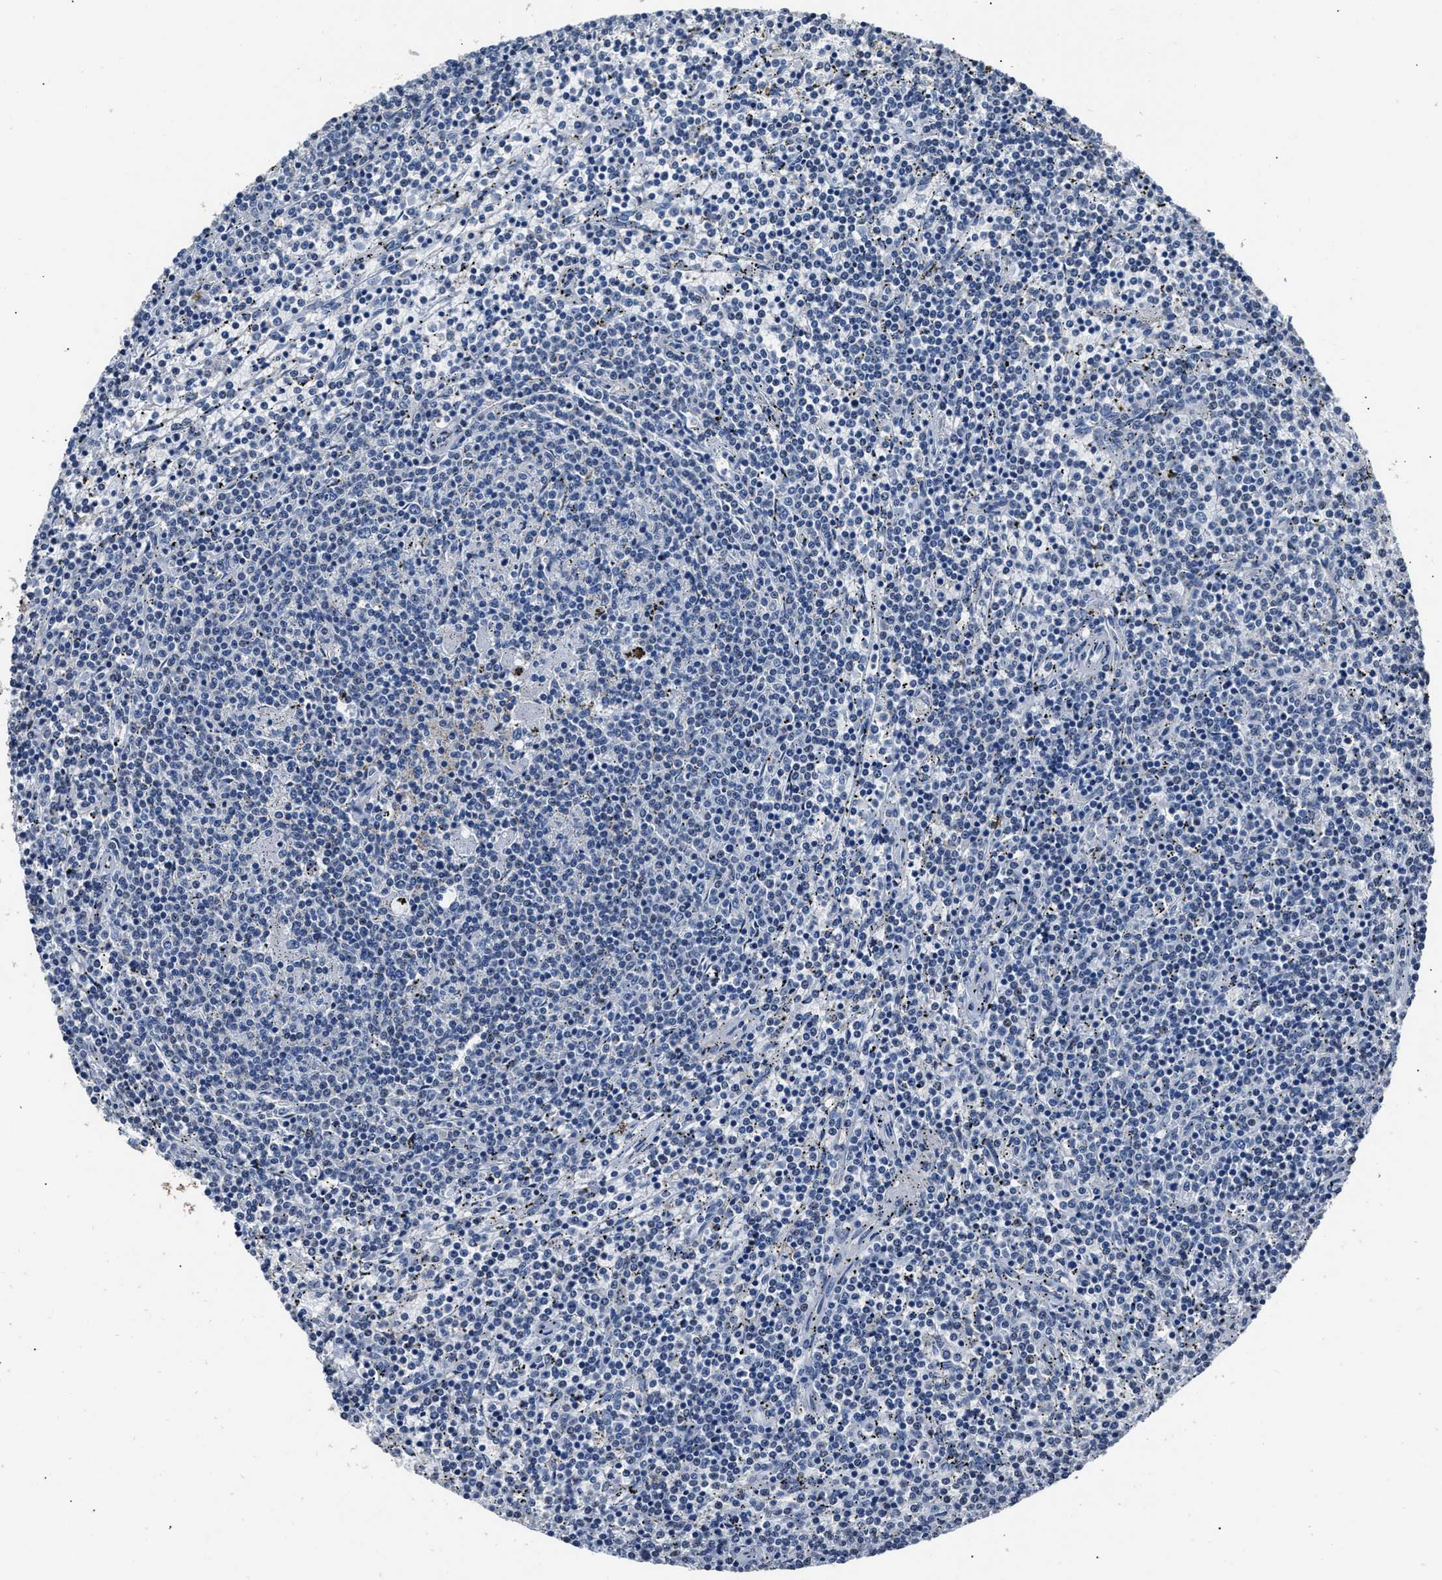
{"staining": {"intensity": "negative", "quantity": "none", "location": "none"}, "tissue": "lymphoma", "cell_type": "Tumor cells", "image_type": "cancer", "snomed": [{"axis": "morphology", "description": "Malignant lymphoma, non-Hodgkin's type, Low grade"}, {"axis": "topography", "description": "Spleen"}], "caption": "Immunohistochemical staining of human lymphoma displays no significant expression in tumor cells. (DAB immunohistochemistry (IHC), high magnification).", "gene": "NSUN5", "patient": {"sex": "female", "age": 50}}